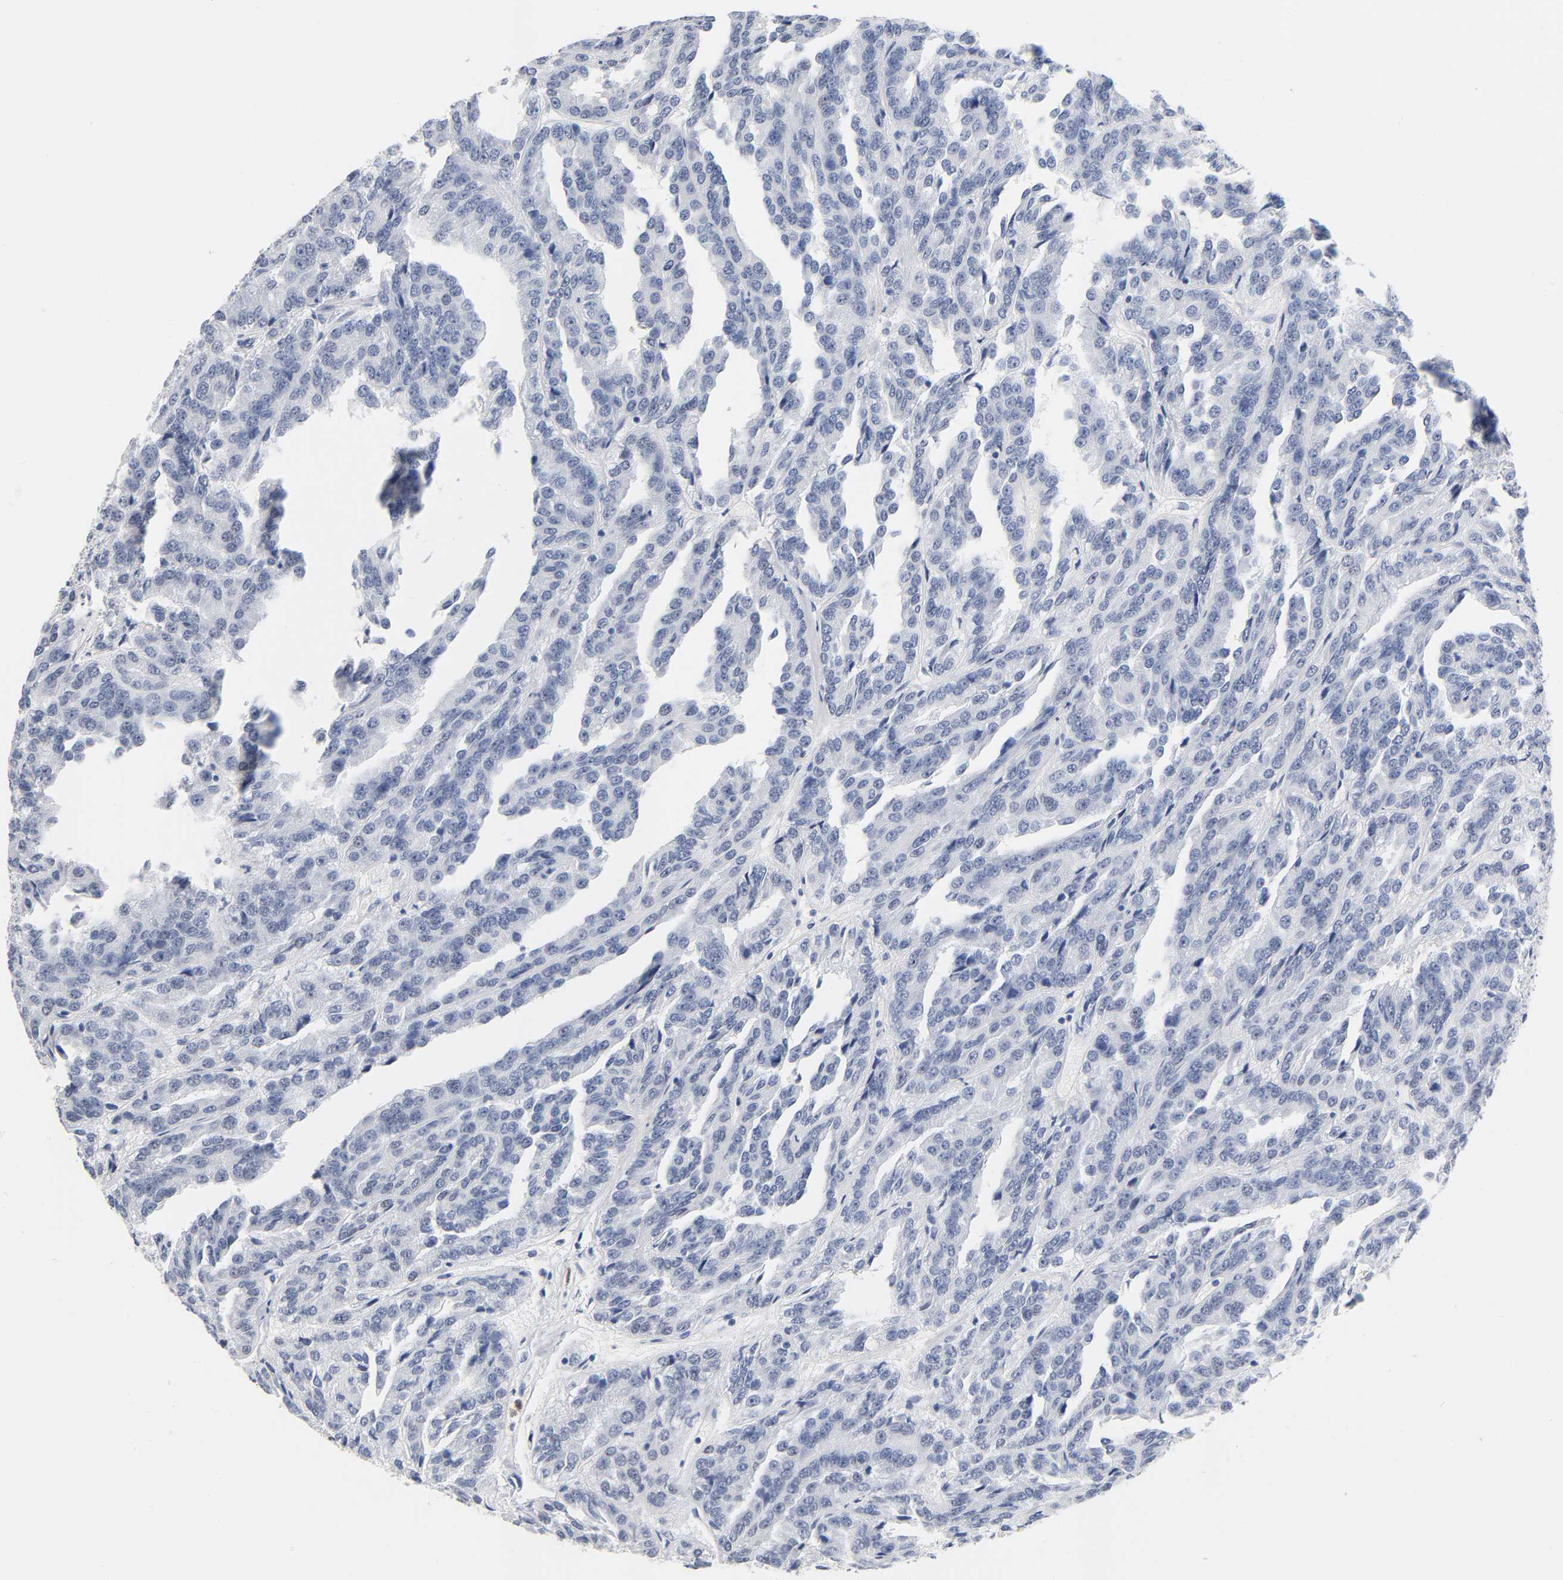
{"staining": {"intensity": "negative", "quantity": "none", "location": "none"}, "tissue": "renal cancer", "cell_type": "Tumor cells", "image_type": "cancer", "snomed": [{"axis": "morphology", "description": "Adenocarcinoma, NOS"}, {"axis": "topography", "description": "Kidney"}], "caption": "This image is of renal adenocarcinoma stained with IHC to label a protein in brown with the nuclei are counter-stained blue. There is no staining in tumor cells.", "gene": "NAB2", "patient": {"sex": "male", "age": 46}}